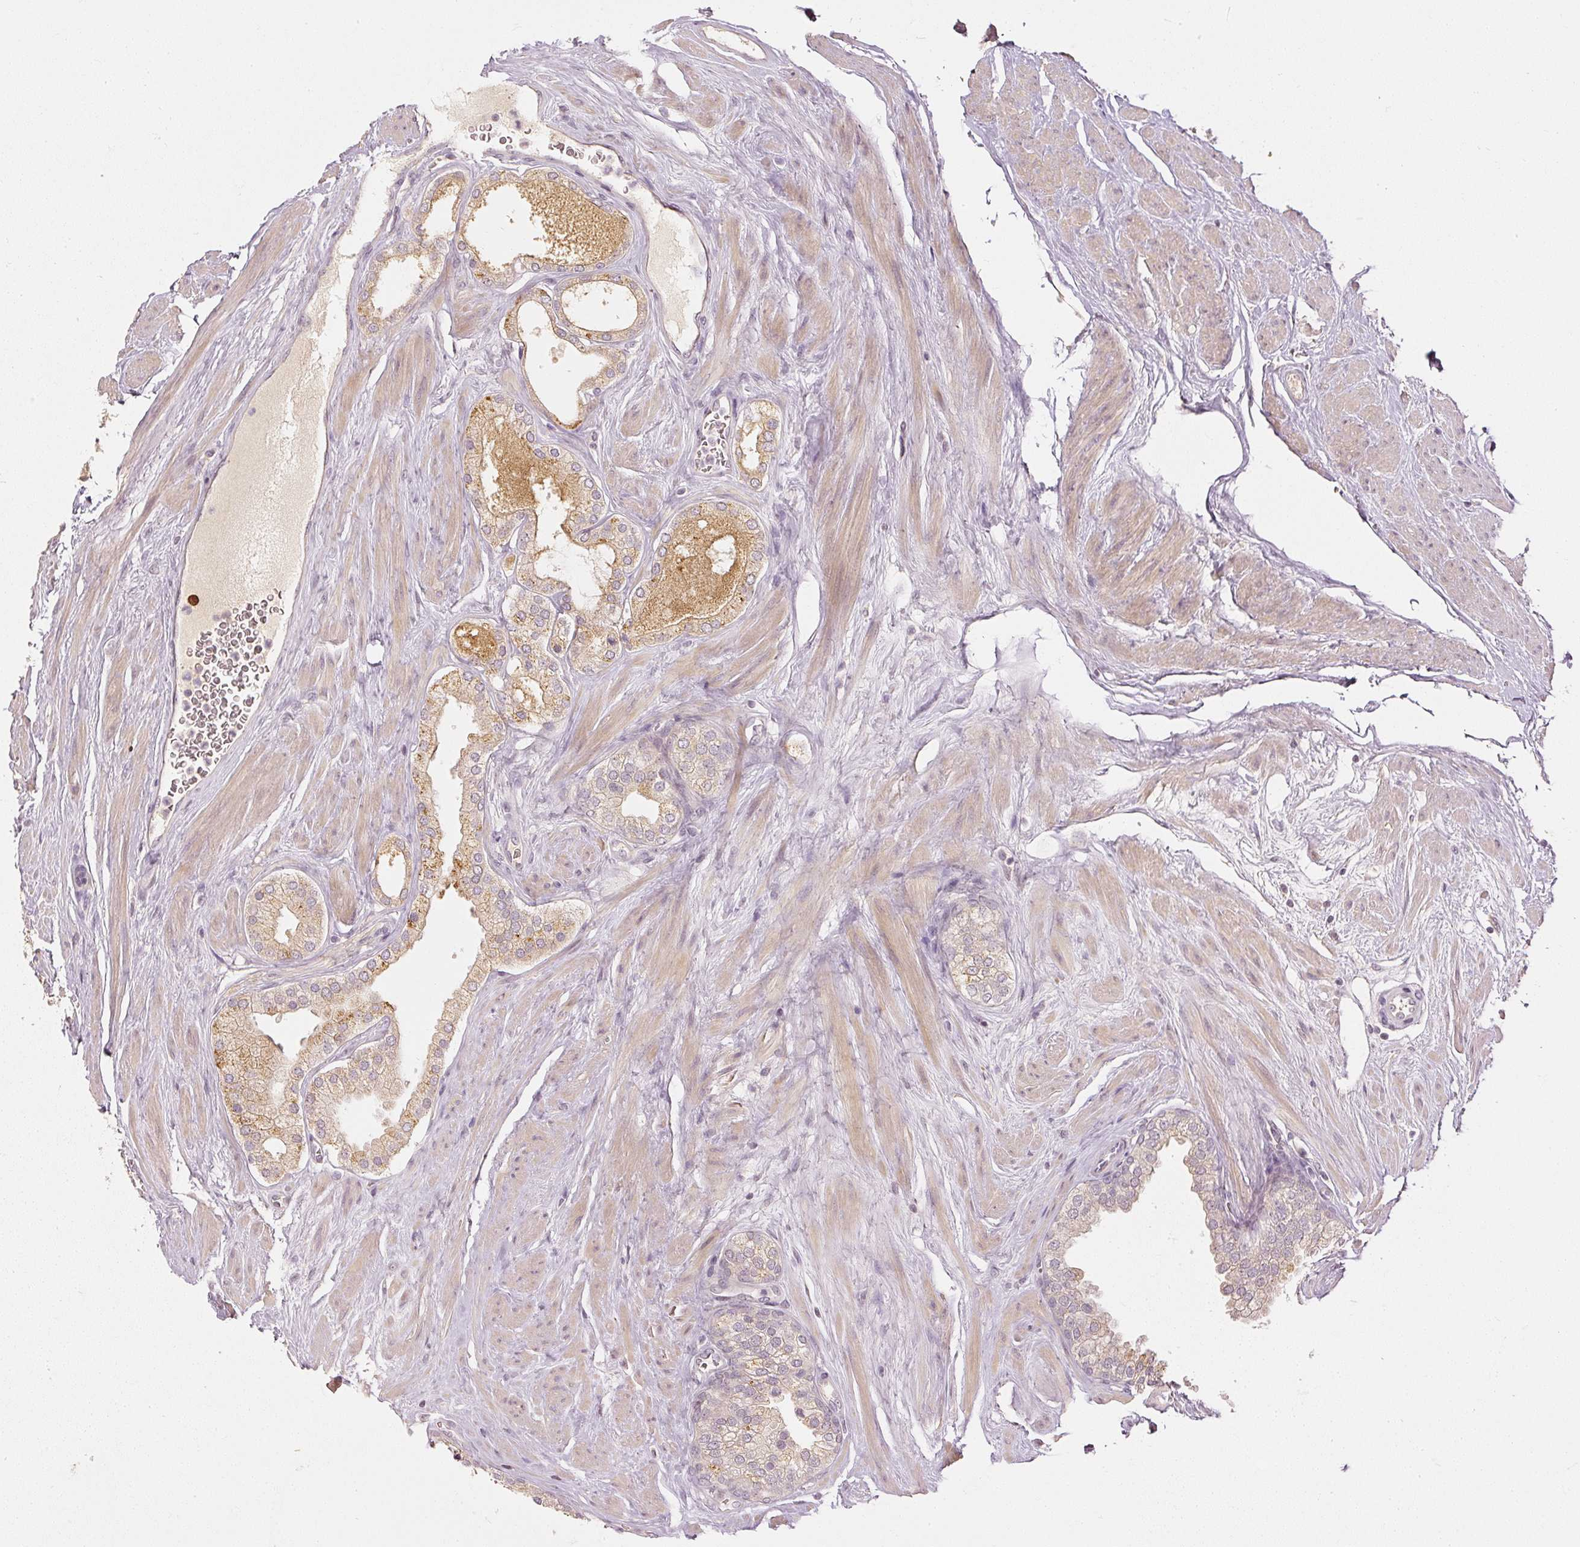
{"staining": {"intensity": "moderate", "quantity": "25%-75%", "location": "cytoplasmic/membranous"}, "tissue": "prostate cancer", "cell_type": "Tumor cells", "image_type": "cancer", "snomed": [{"axis": "morphology", "description": "Adenocarcinoma, Low grade"}, {"axis": "topography", "description": "Prostate"}], "caption": "Immunohistochemical staining of human prostate cancer shows medium levels of moderate cytoplasmic/membranous protein positivity in approximately 25%-75% of tumor cells.", "gene": "GZMA", "patient": {"sex": "male", "age": 42}}